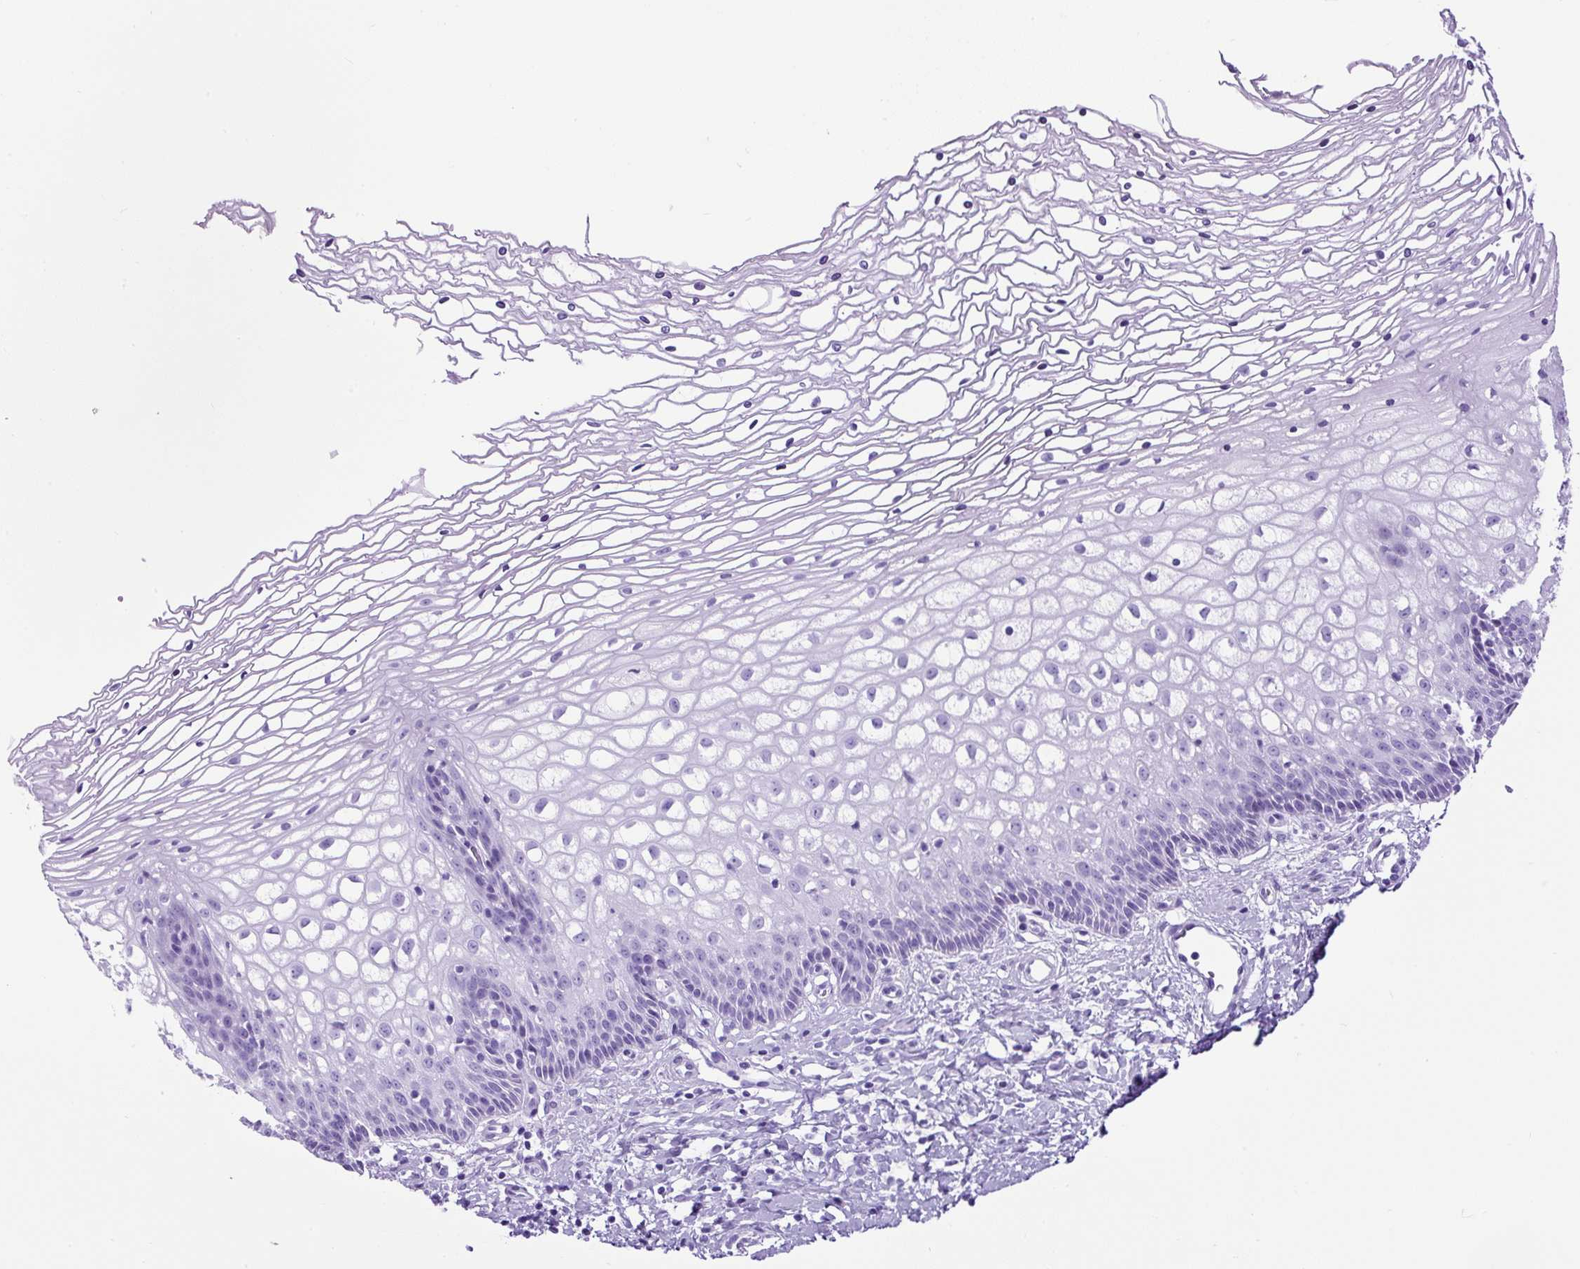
{"staining": {"intensity": "negative", "quantity": "none", "location": "none"}, "tissue": "cervix", "cell_type": "Glandular cells", "image_type": "normal", "snomed": [{"axis": "morphology", "description": "Normal tissue, NOS"}, {"axis": "topography", "description": "Cervix"}], "caption": "Human cervix stained for a protein using immunohistochemistry (IHC) demonstrates no staining in glandular cells.", "gene": "CEL", "patient": {"sex": "female", "age": 36}}